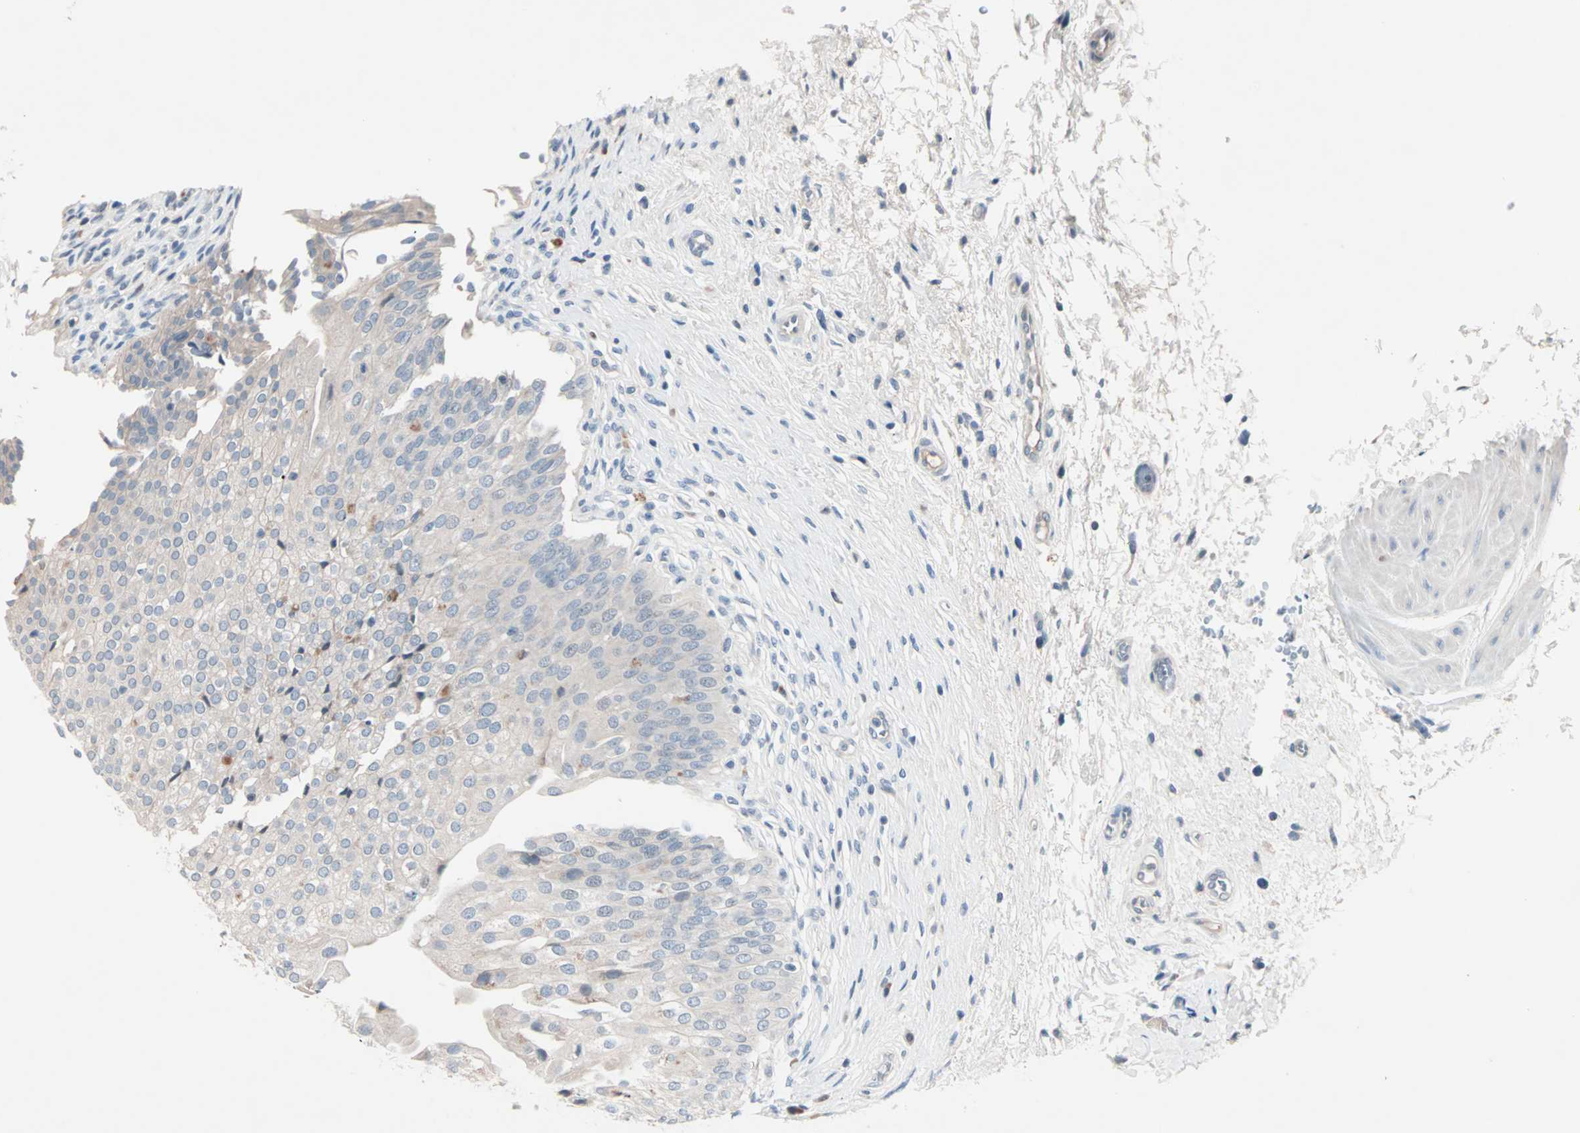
{"staining": {"intensity": "strong", "quantity": "<25%", "location": "nuclear"}, "tissue": "urinary bladder", "cell_type": "Urothelial cells", "image_type": "normal", "snomed": [{"axis": "morphology", "description": "Normal tissue, NOS"}, {"axis": "morphology", "description": "Urothelial carcinoma, High grade"}, {"axis": "topography", "description": "Urinary bladder"}], "caption": "DAB (3,3'-diaminobenzidine) immunohistochemical staining of benign human urinary bladder reveals strong nuclear protein staining in about <25% of urothelial cells.", "gene": "CCNE2", "patient": {"sex": "male", "age": 46}}